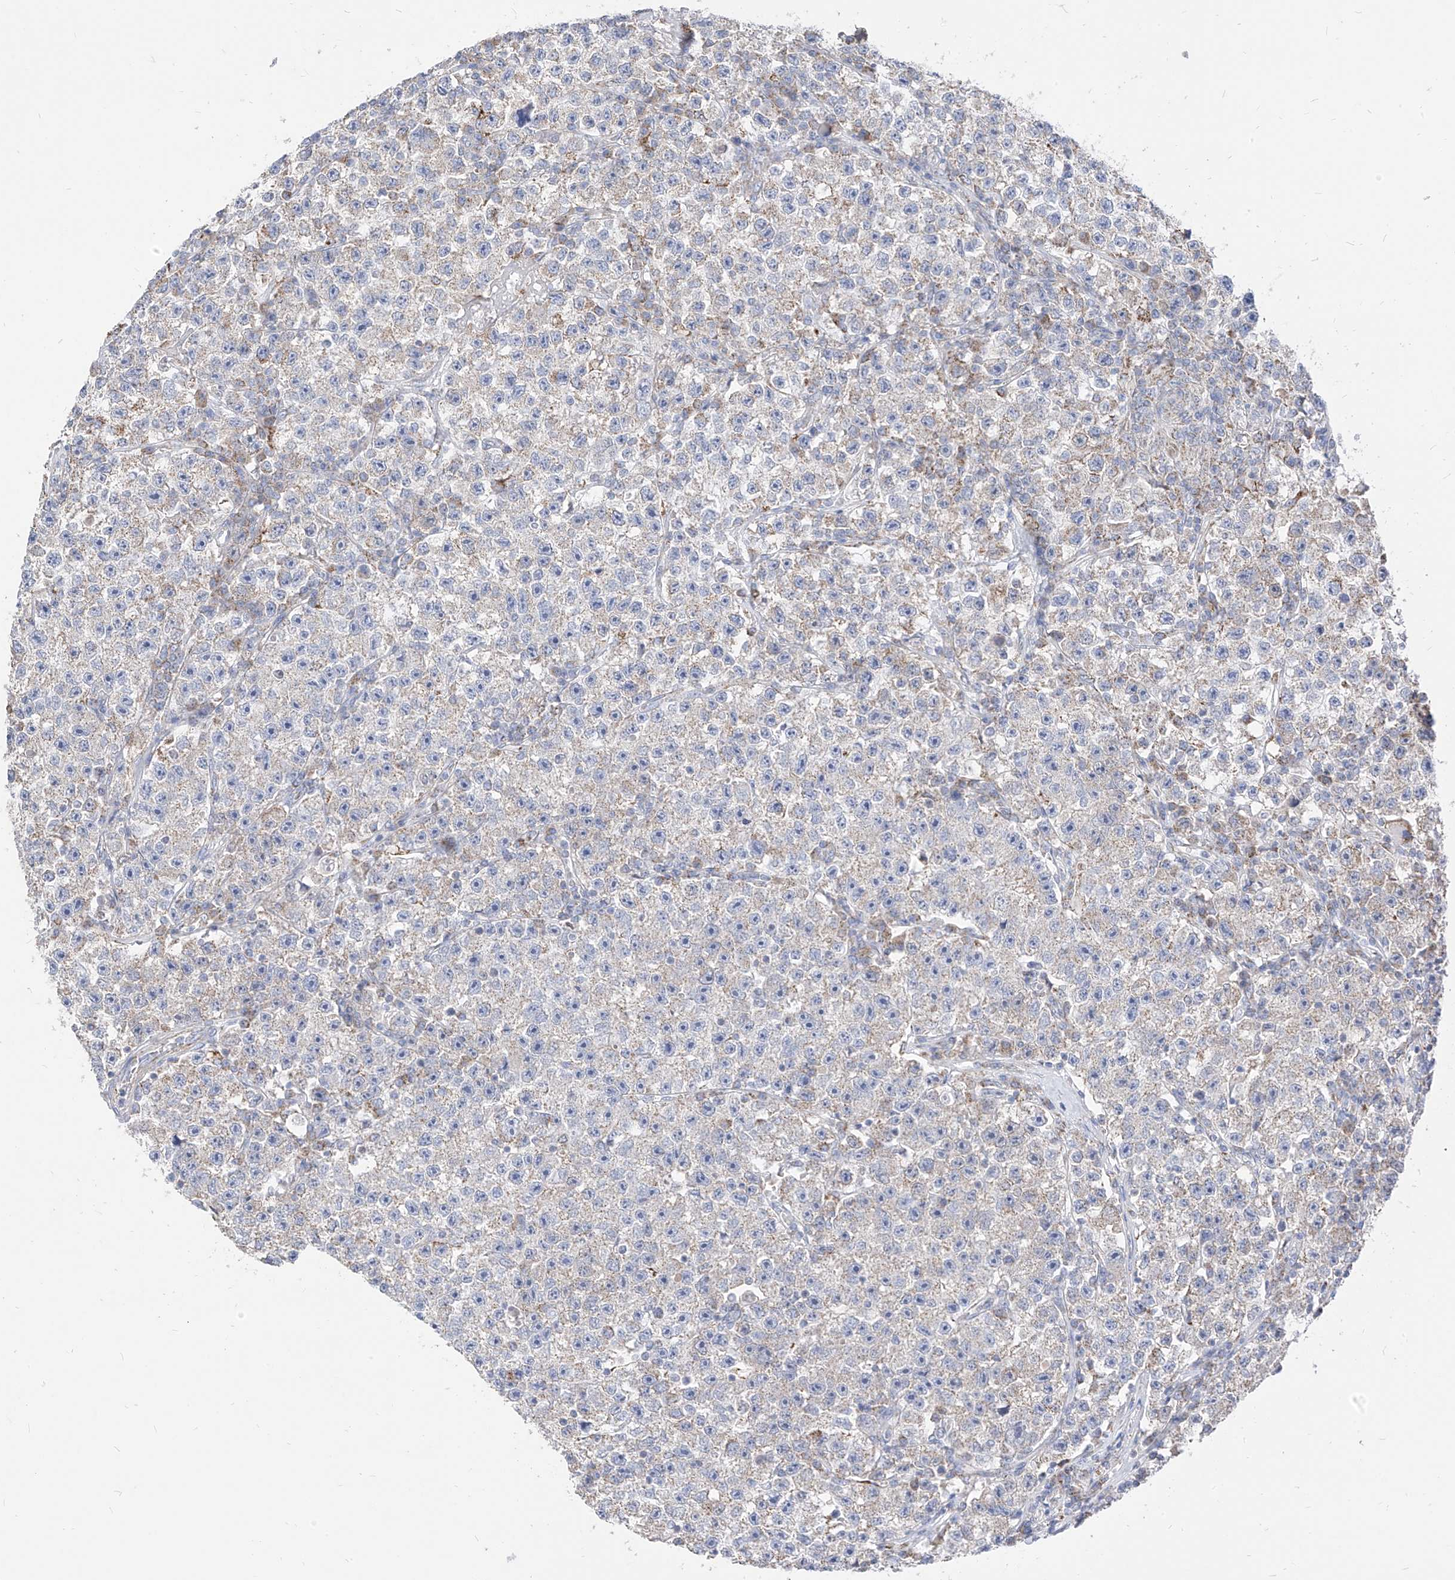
{"staining": {"intensity": "negative", "quantity": "none", "location": "none"}, "tissue": "testis cancer", "cell_type": "Tumor cells", "image_type": "cancer", "snomed": [{"axis": "morphology", "description": "Seminoma, NOS"}, {"axis": "topography", "description": "Testis"}], "caption": "This is a micrograph of immunohistochemistry (IHC) staining of testis cancer, which shows no staining in tumor cells.", "gene": "RASA2", "patient": {"sex": "male", "age": 22}}